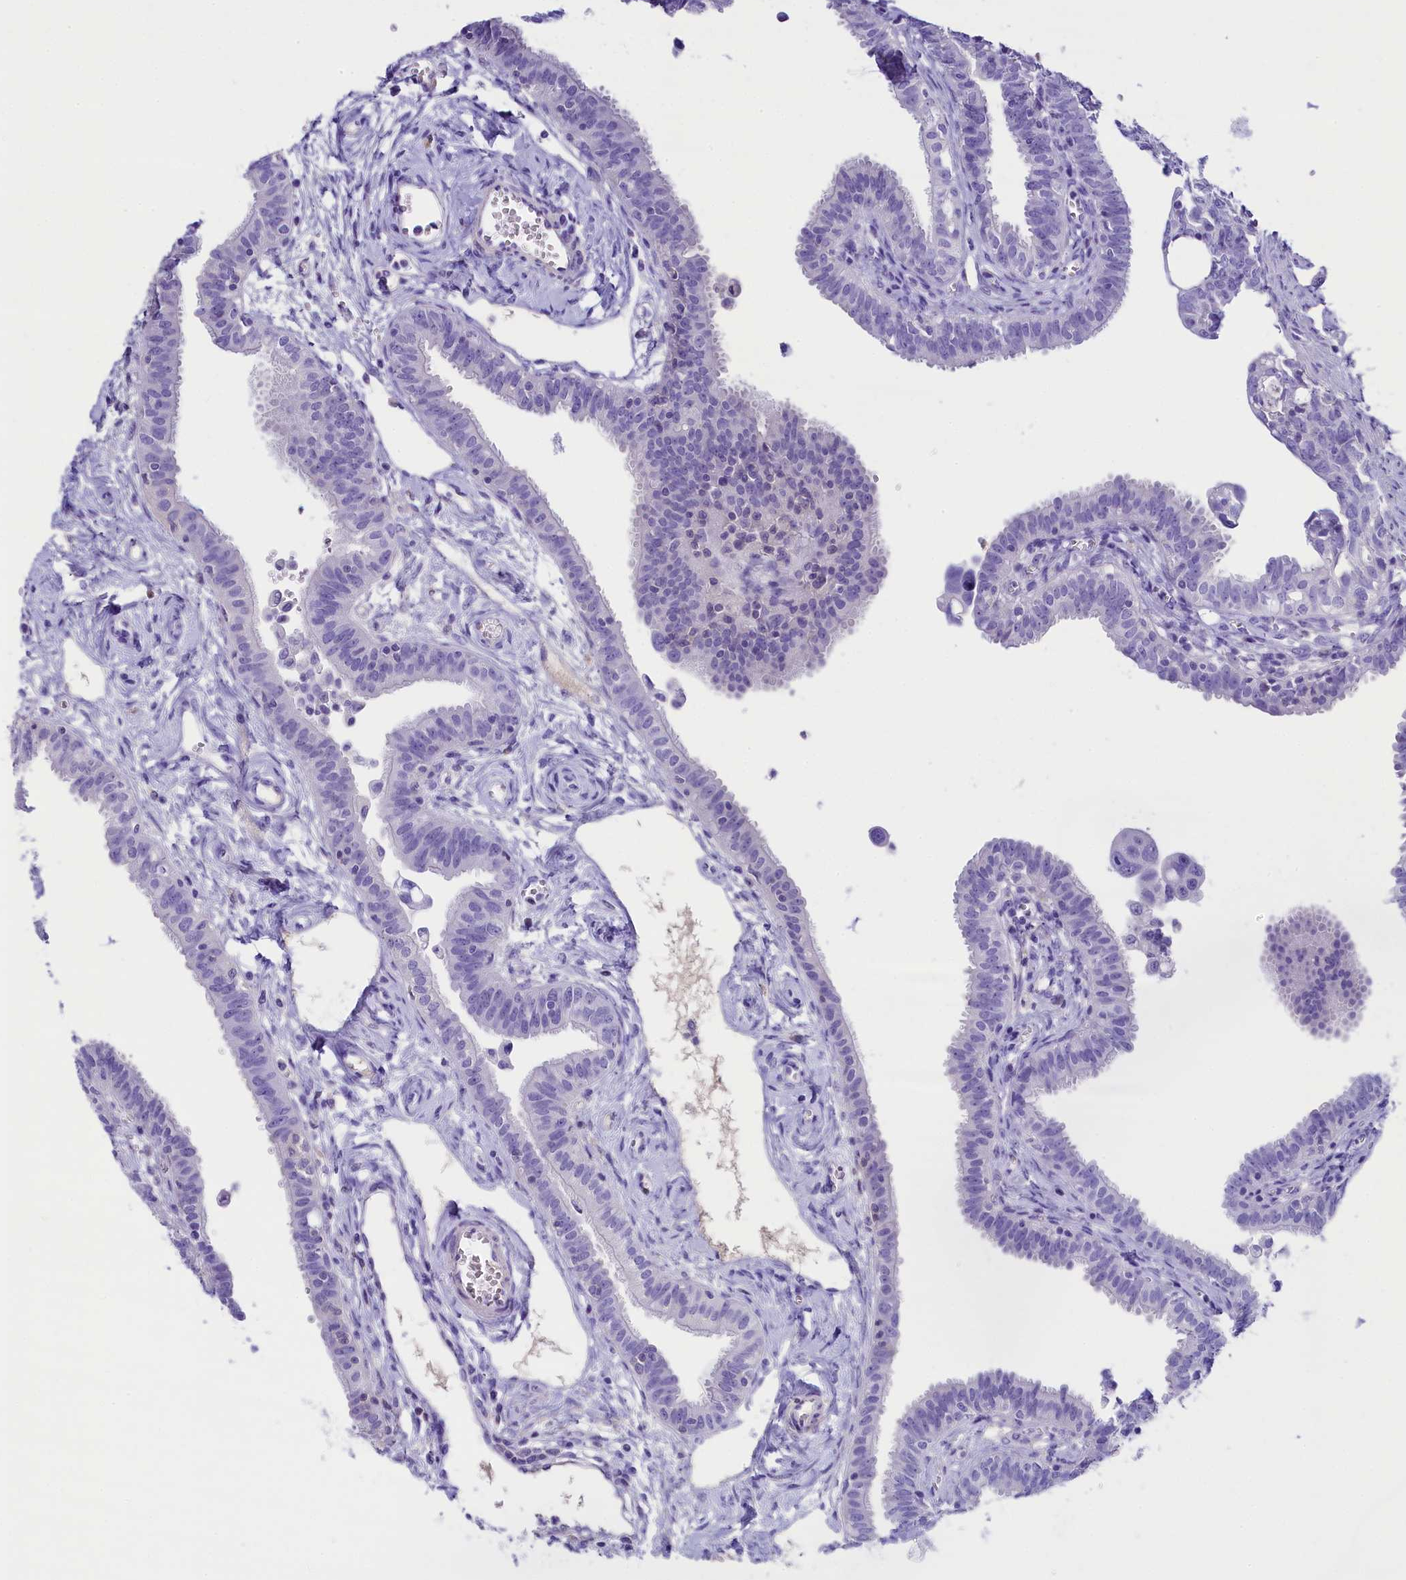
{"staining": {"intensity": "negative", "quantity": "none", "location": "none"}, "tissue": "fallopian tube", "cell_type": "Glandular cells", "image_type": "normal", "snomed": [{"axis": "morphology", "description": "Normal tissue, NOS"}, {"axis": "morphology", "description": "Carcinoma, NOS"}, {"axis": "topography", "description": "Fallopian tube"}, {"axis": "topography", "description": "Ovary"}], "caption": "Benign fallopian tube was stained to show a protein in brown. There is no significant positivity in glandular cells. (Stains: DAB (3,3'-diaminobenzidine) immunohistochemistry (IHC) with hematoxylin counter stain, Microscopy: brightfield microscopy at high magnification).", "gene": "SKIDA1", "patient": {"sex": "female", "age": 59}}